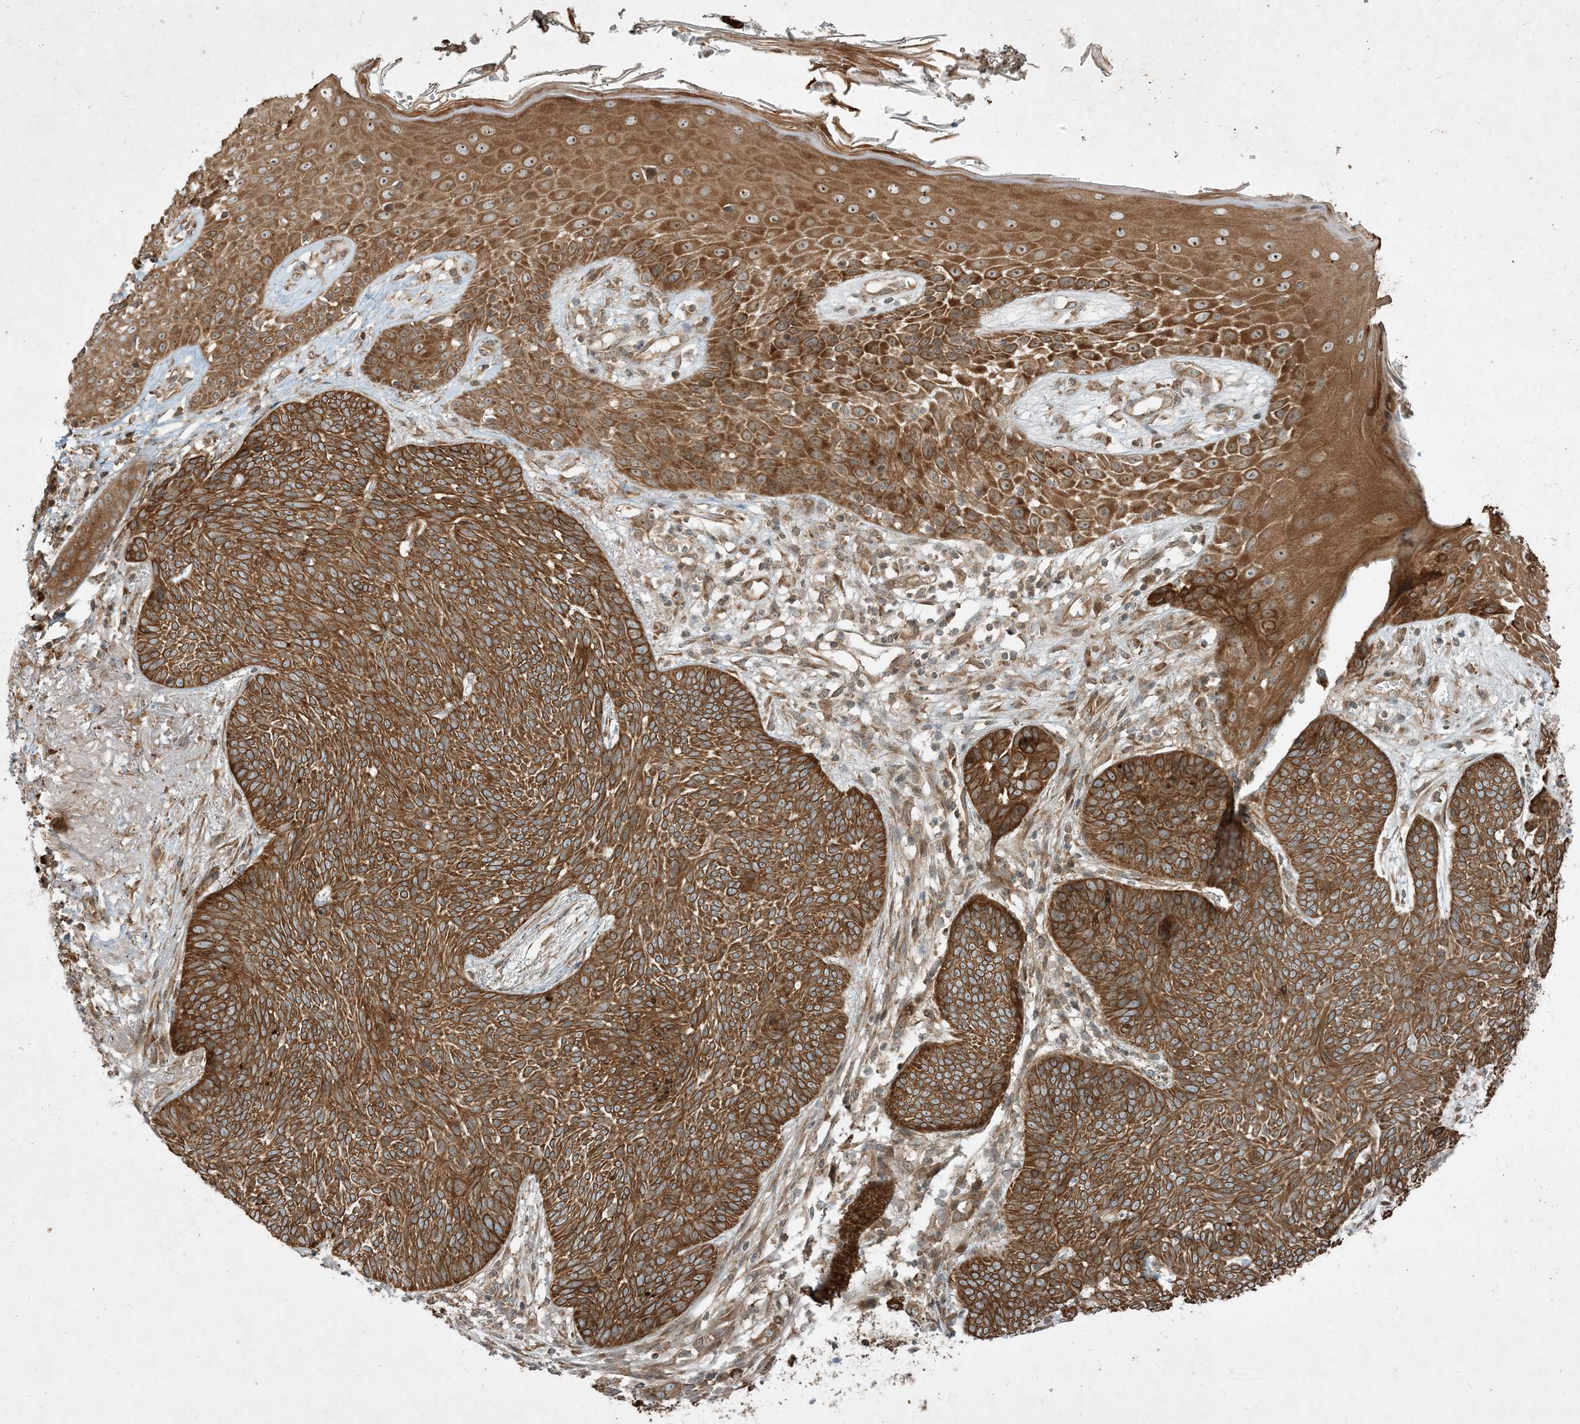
{"staining": {"intensity": "moderate", "quantity": ">75%", "location": "cytoplasmic/membranous"}, "tissue": "skin cancer", "cell_type": "Tumor cells", "image_type": "cancer", "snomed": [{"axis": "morphology", "description": "Normal tissue, NOS"}, {"axis": "morphology", "description": "Basal cell carcinoma"}, {"axis": "topography", "description": "Skin"}], "caption": "Protein expression analysis of skin basal cell carcinoma shows moderate cytoplasmic/membranous expression in about >75% of tumor cells.", "gene": "COMMD8", "patient": {"sex": "male", "age": 64}}